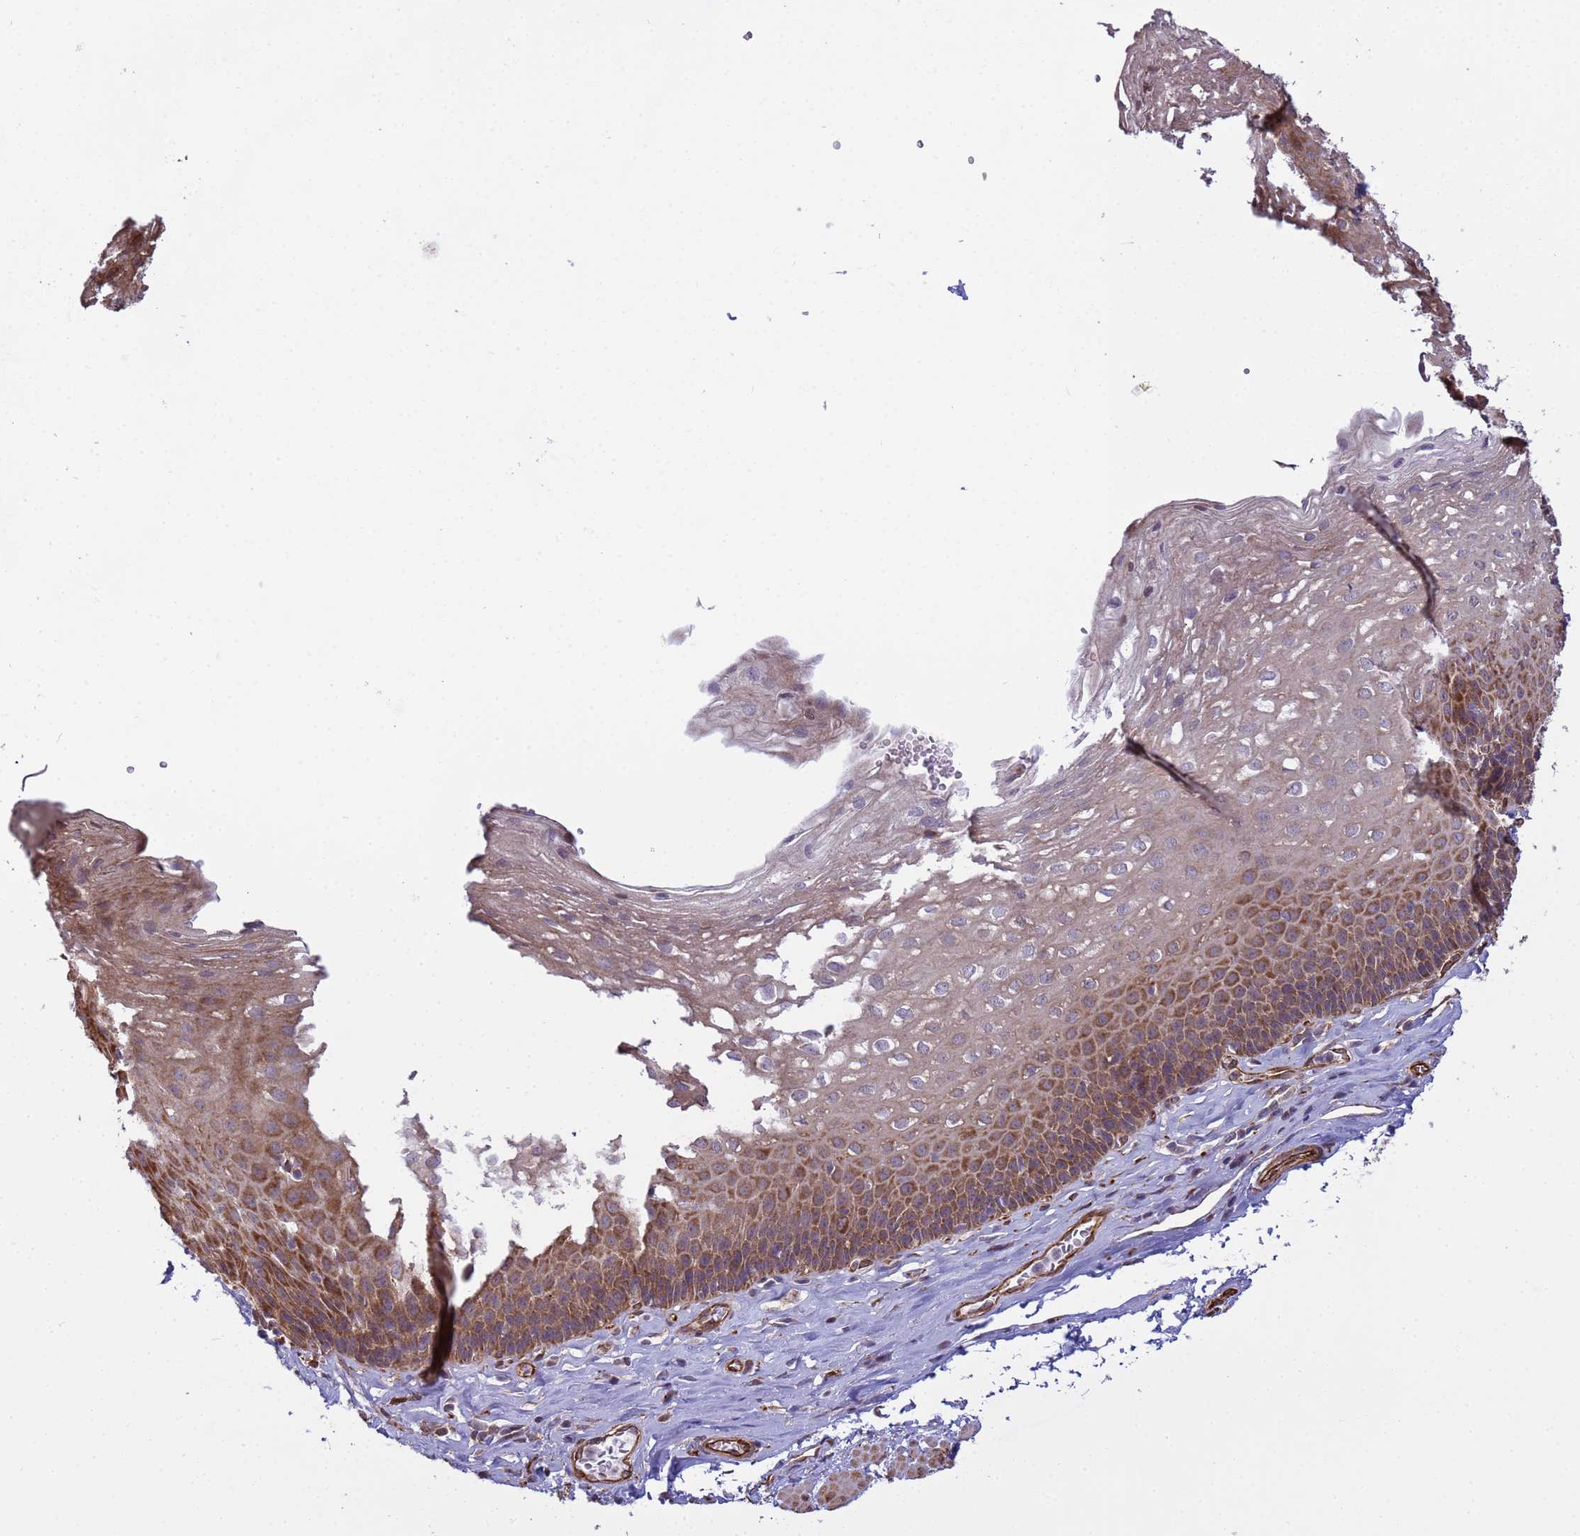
{"staining": {"intensity": "moderate", "quantity": "25%-75%", "location": "cytoplasmic/membranous"}, "tissue": "esophagus", "cell_type": "Squamous epithelial cells", "image_type": "normal", "snomed": [{"axis": "morphology", "description": "Normal tissue, NOS"}, {"axis": "topography", "description": "Esophagus"}], "caption": "A brown stain shows moderate cytoplasmic/membranous positivity of a protein in squamous epithelial cells of benign human esophagus. The staining is performed using DAB (3,3'-diaminobenzidine) brown chromogen to label protein expression. The nuclei are counter-stained blue using hematoxylin.", "gene": "ITGB4", "patient": {"sex": "female", "age": 66}}